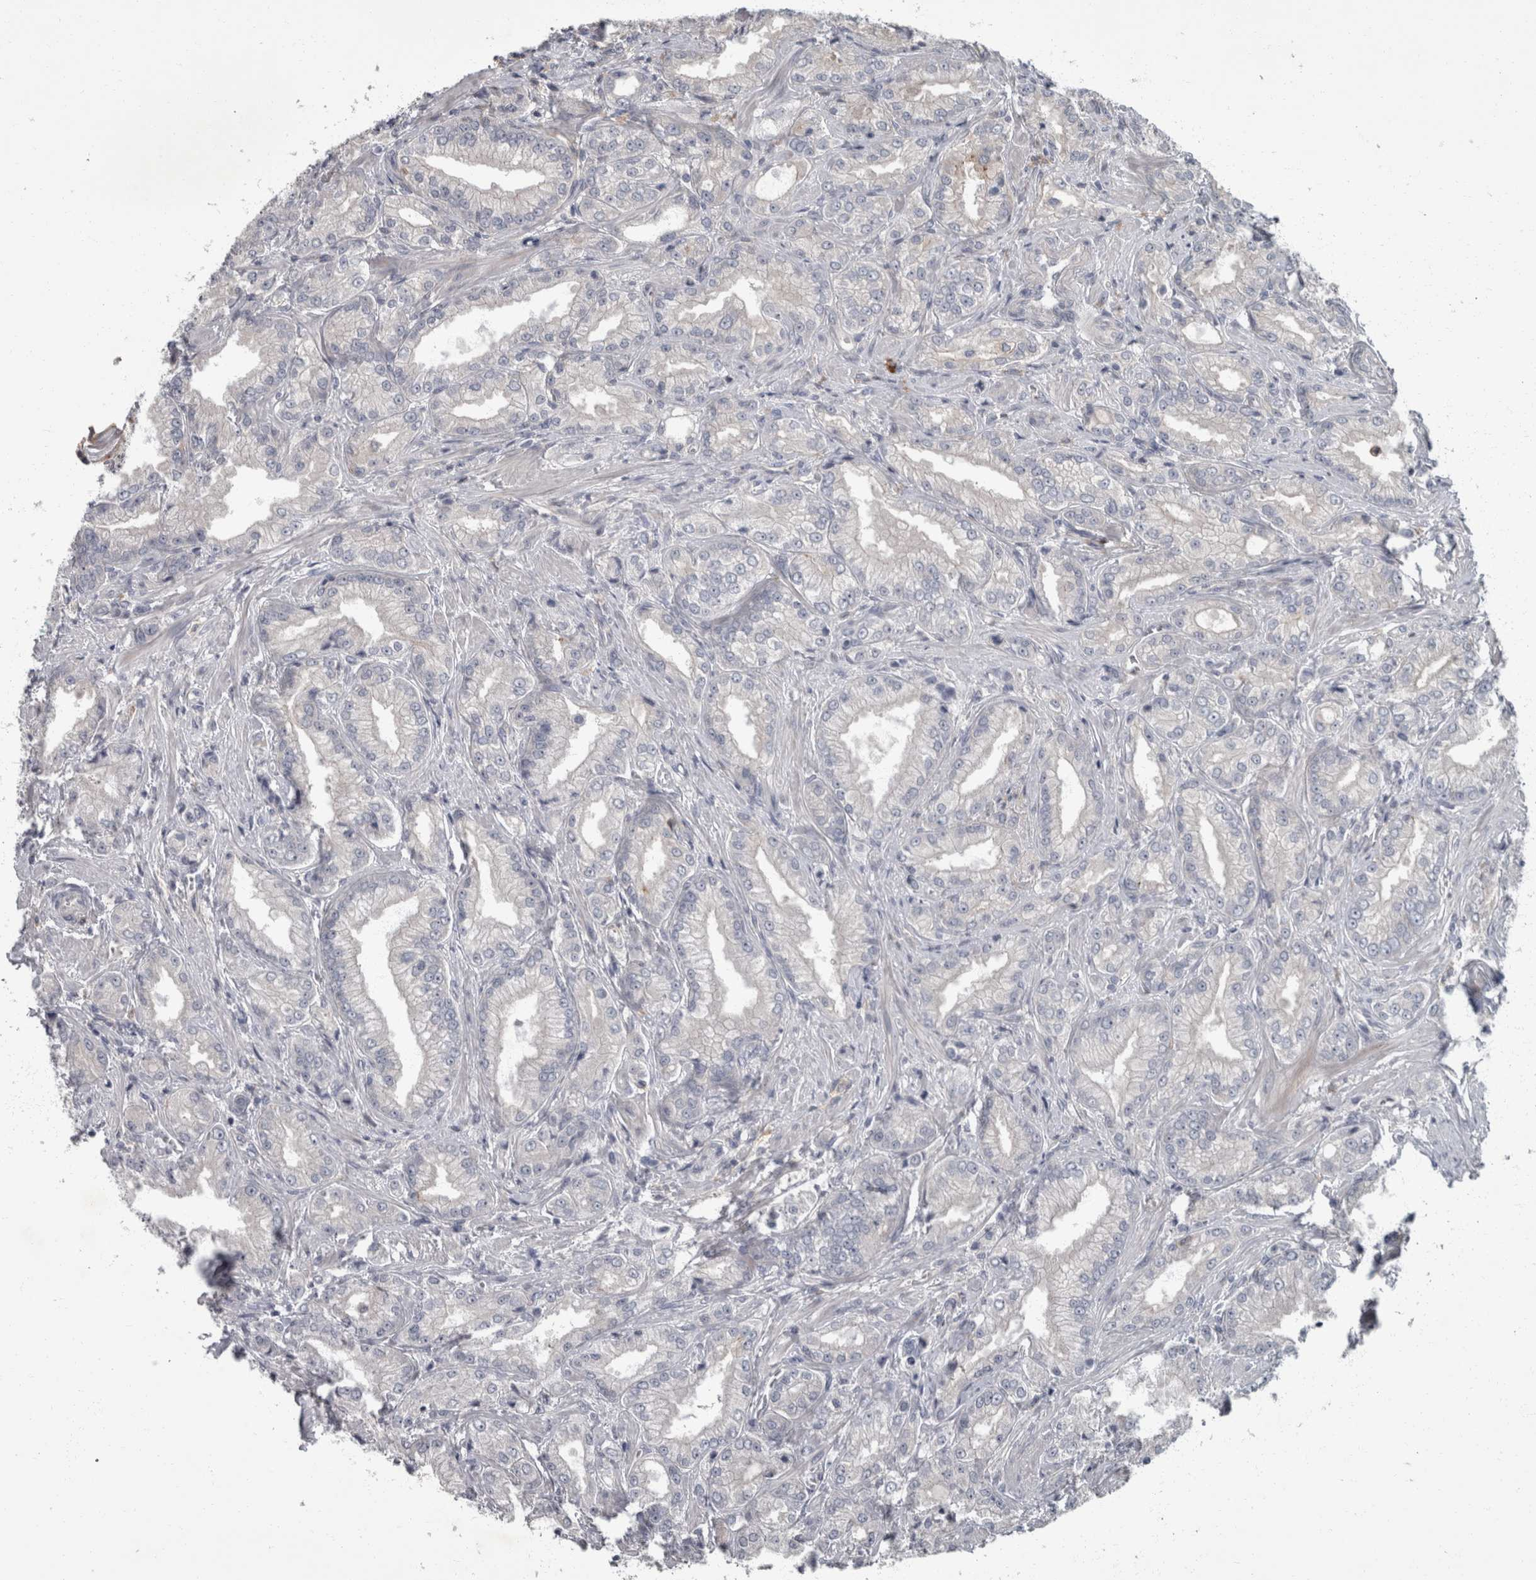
{"staining": {"intensity": "negative", "quantity": "none", "location": "none"}, "tissue": "prostate cancer", "cell_type": "Tumor cells", "image_type": "cancer", "snomed": [{"axis": "morphology", "description": "Adenocarcinoma, Low grade"}, {"axis": "topography", "description": "Prostate"}], "caption": "The immunohistochemistry (IHC) histopathology image has no significant positivity in tumor cells of prostate low-grade adenocarcinoma tissue.", "gene": "CDC42BPG", "patient": {"sex": "male", "age": 62}}